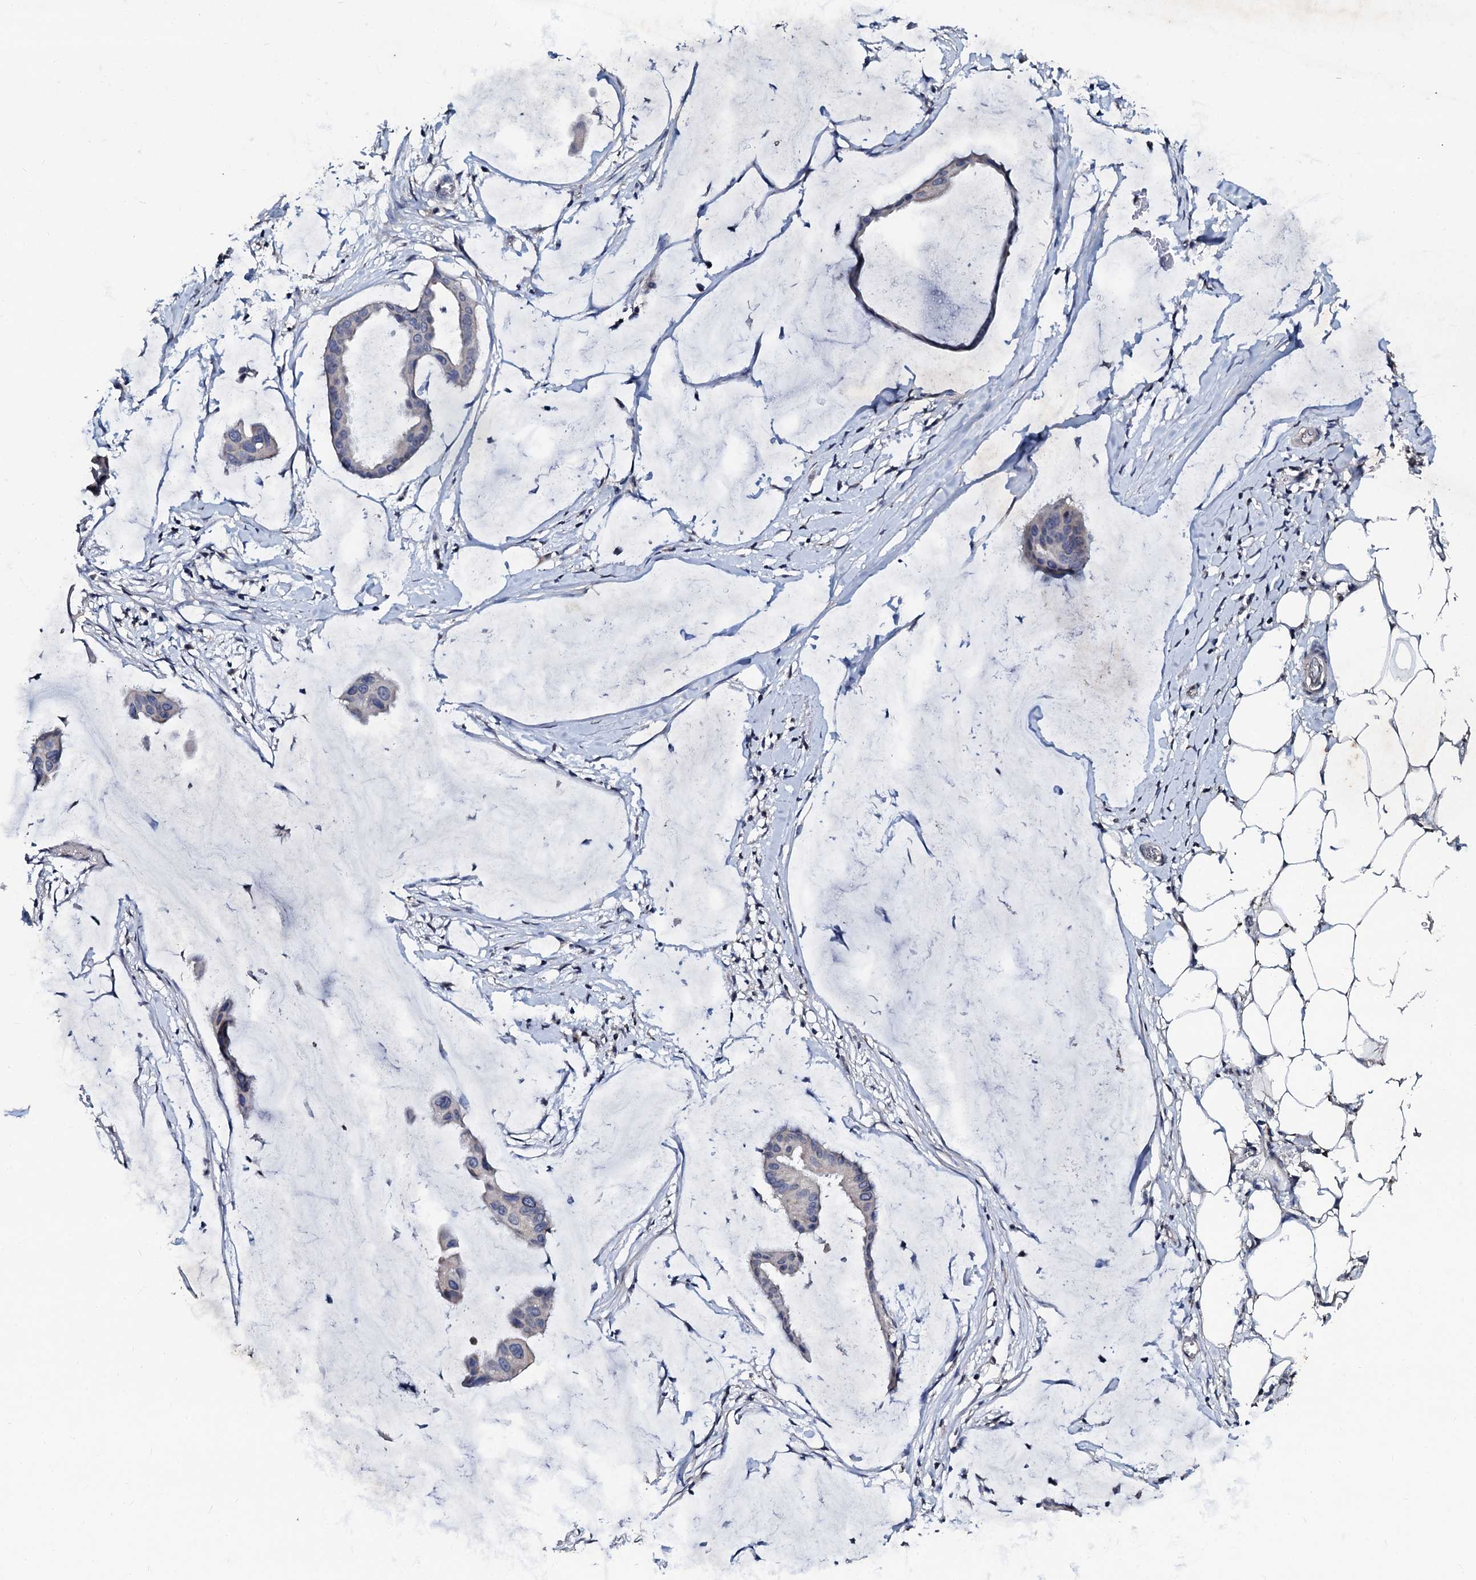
{"staining": {"intensity": "negative", "quantity": "none", "location": "none"}, "tissue": "ovarian cancer", "cell_type": "Tumor cells", "image_type": "cancer", "snomed": [{"axis": "morphology", "description": "Cystadenocarcinoma, mucinous, NOS"}, {"axis": "topography", "description": "Ovary"}], "caption": "High magnification brightfield microscopy of ovarian mucinous cystadenocarcinoma stained with DAB (brown) and counterstained with hematoxylin (blue): tumor cells show no significant positivity.", "gene": "SLC37A4", "patient": {"sex": "female", "age": 73}}